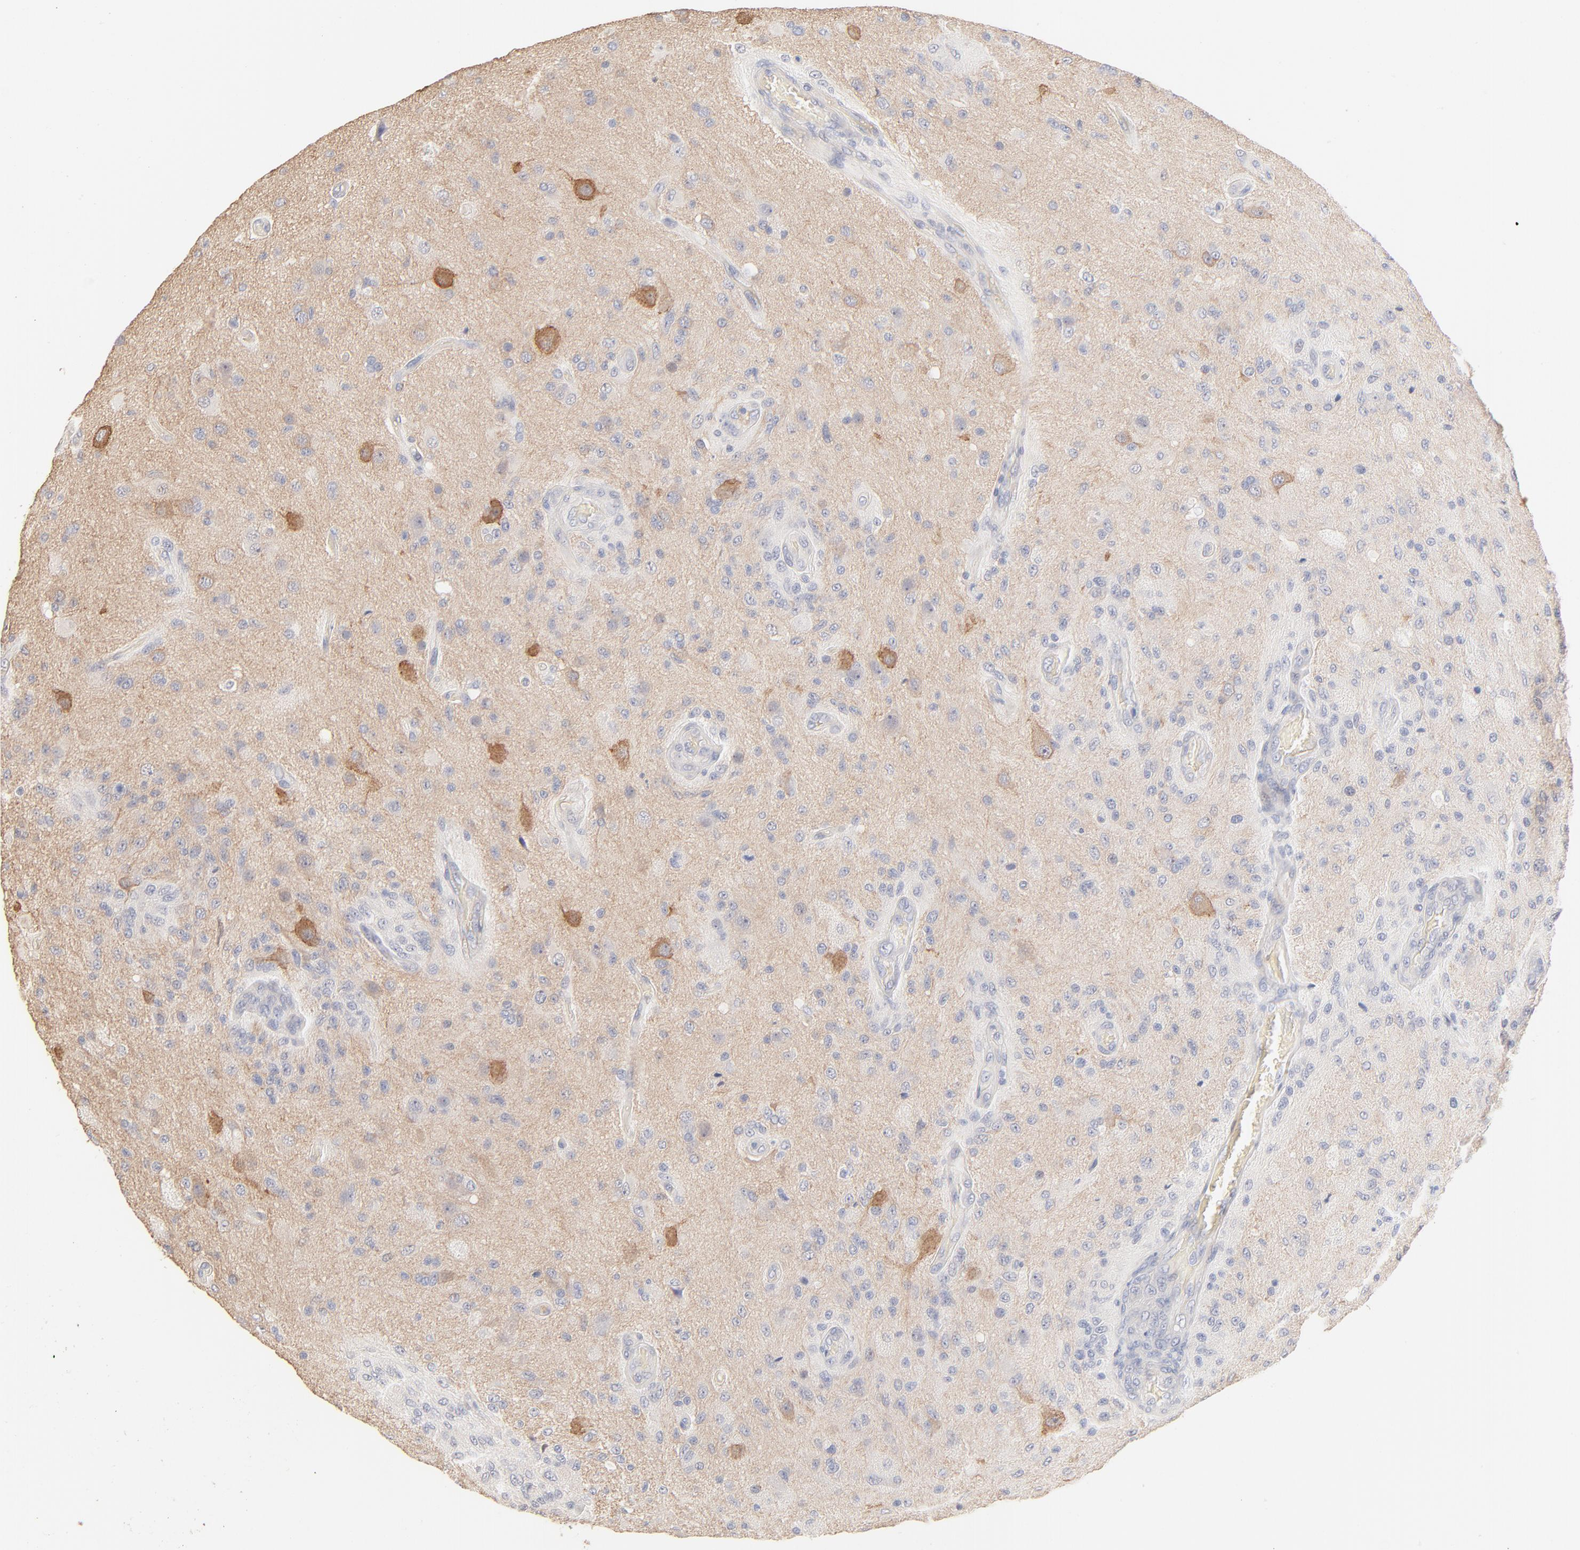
{"staining": {"intensity": "negative", "quantity": "none", "location": "none"}, "tissue": "glioma", "cell_type": "Tumor cells", "image_type": "cancer", "snomed": [{"axis": "morphology", "description": "Normal tissue, NOS"}, {"axis": "morphology", "description": "Glioma, malignant, High grade"}, {"axis": "topography", "description": "Cerebral cortex"}], "caption": "Malignant glioma (high-grade) was stained to show a protein in brown. There is no significant expression in tumor cells.", "gene": "SPTB", "patient": {"sex": "male", "age": 77}}